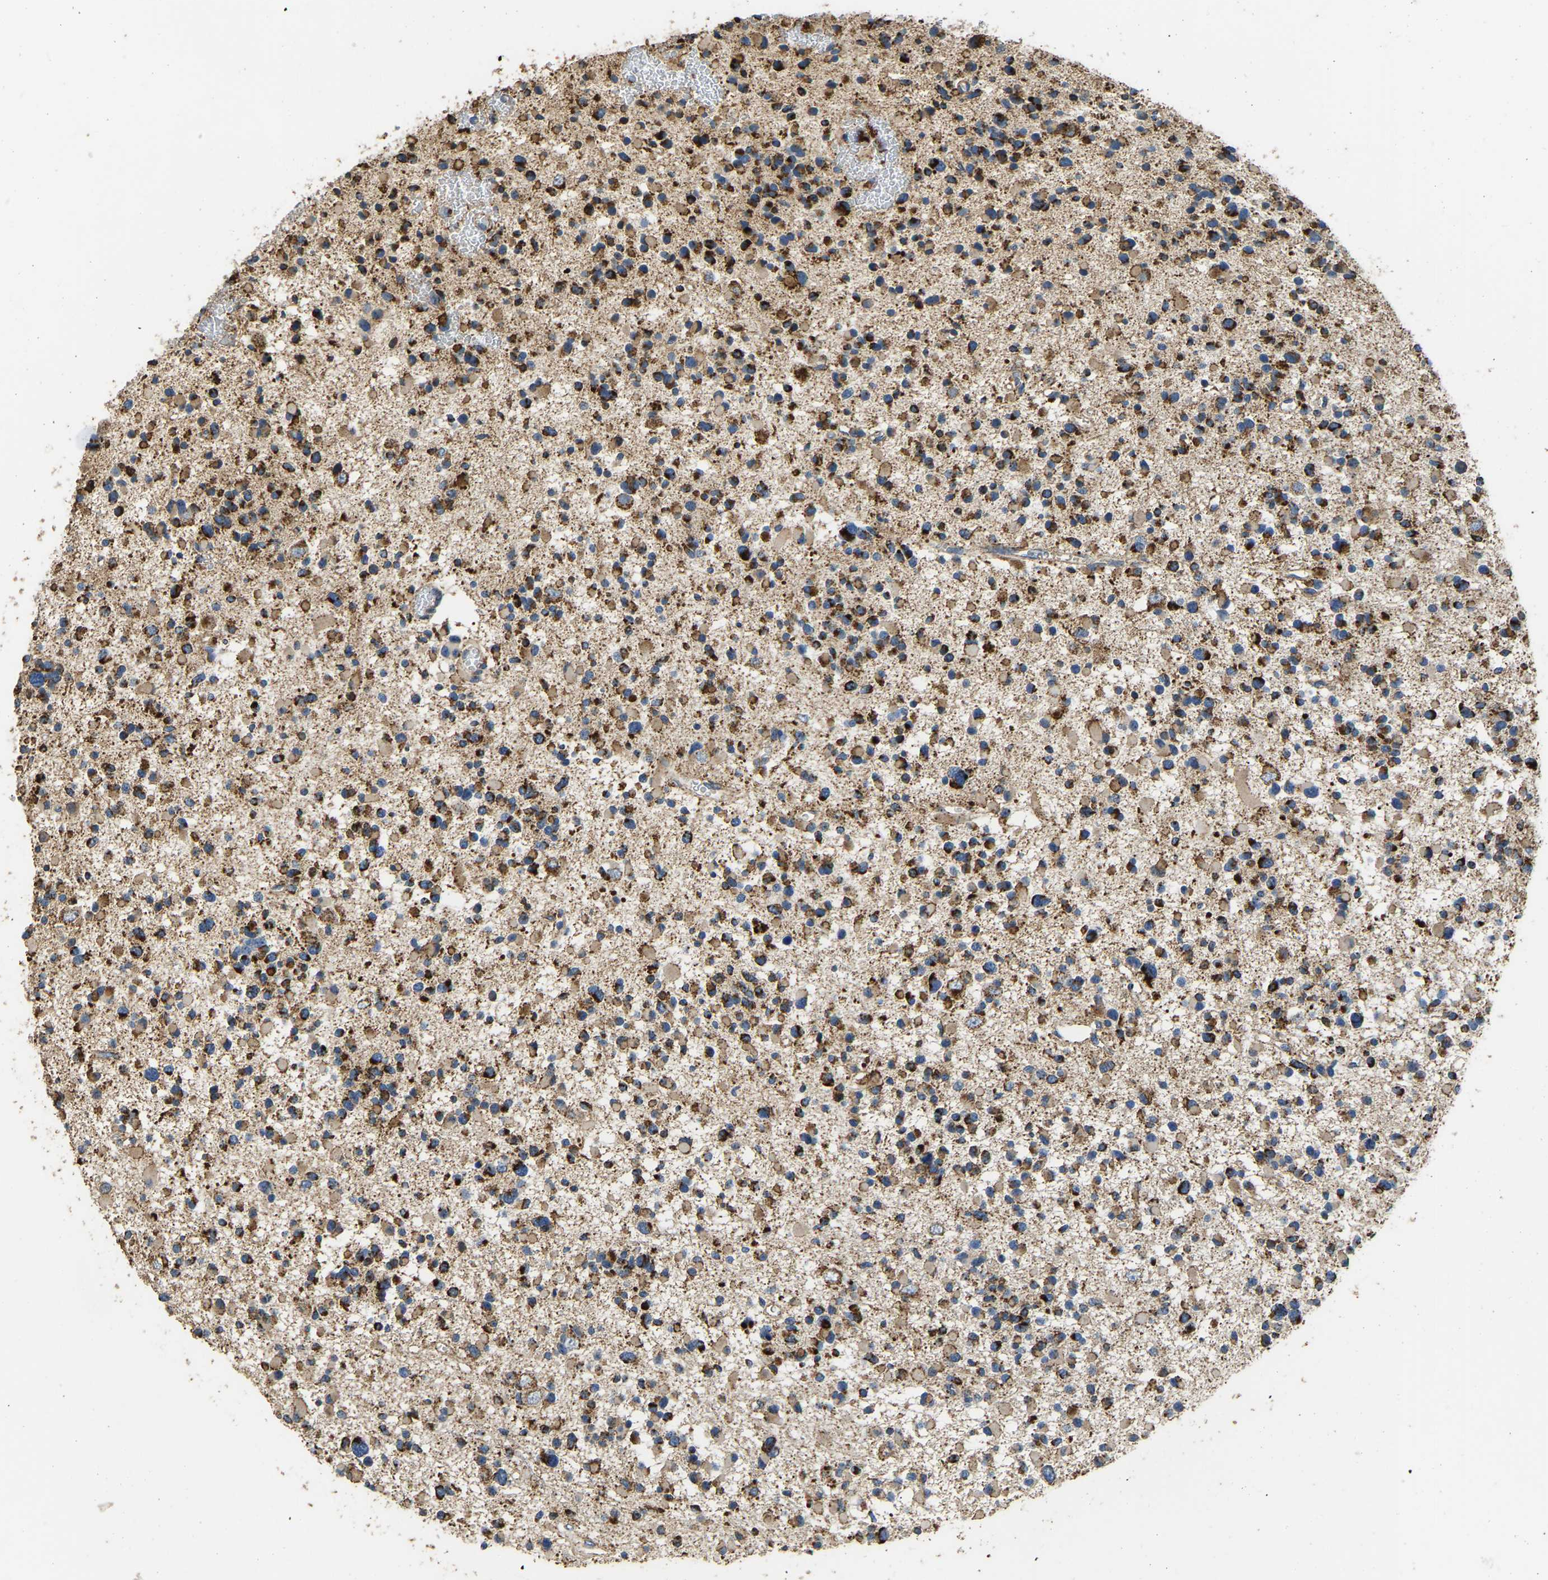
{"staining": {"intensity": "strong", "quantity": ">75%", "location": "cytoplasmic/membranous"}, "tissue": "glioma", "cell_type": "Tumor cells", "image_type": "cancer", "snomed": [{"axis": "morphology", "description": "Glioma, malignant, Low grade"}, {"axis": "topography", "description": "Brain"}], "caption": "Immunohistochemical staining of human glioma reveals high levels of strong cytoplasmic/membranous protein expression in approximately >75% of tumor cells.", "gene": "TUFM", "patient": {"sex": "female", "age": 22}}